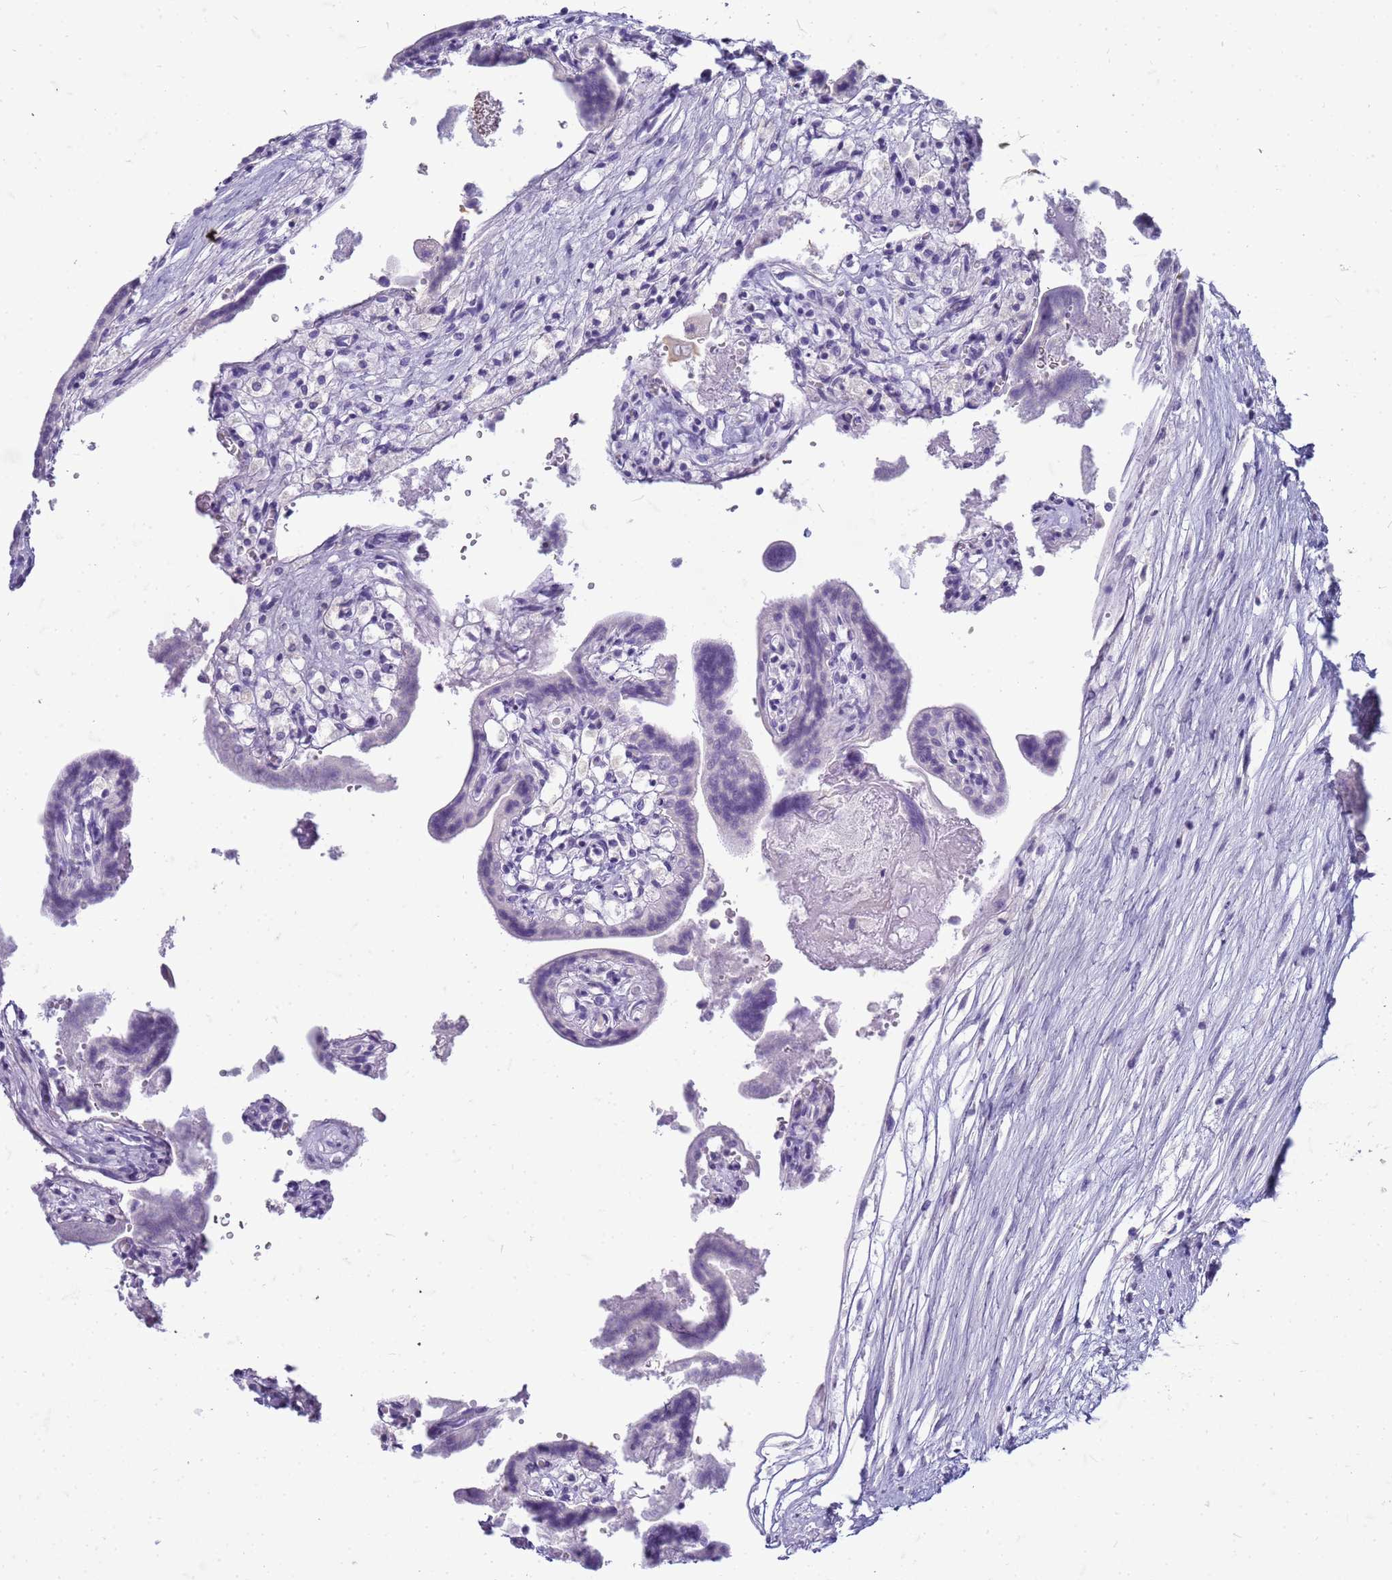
{"staining": {"intensity": "negative", "quantity": "none", "location": "none"}, "tissue": "placenta", "cell_type": "Decidual cells", "image_type": "normal", "snomed": [{"axis": "morphology", "description": "Normal tissue, NOS"}, {"axis": "topography", "description": "Placenta"}], "caption": "Human placenta stained for a protein using immunohistochemistry (IHC) reveals no expression in decidual cells.", "gene": "CFAP100", "patient": {"sex": "female", "age": 37}}